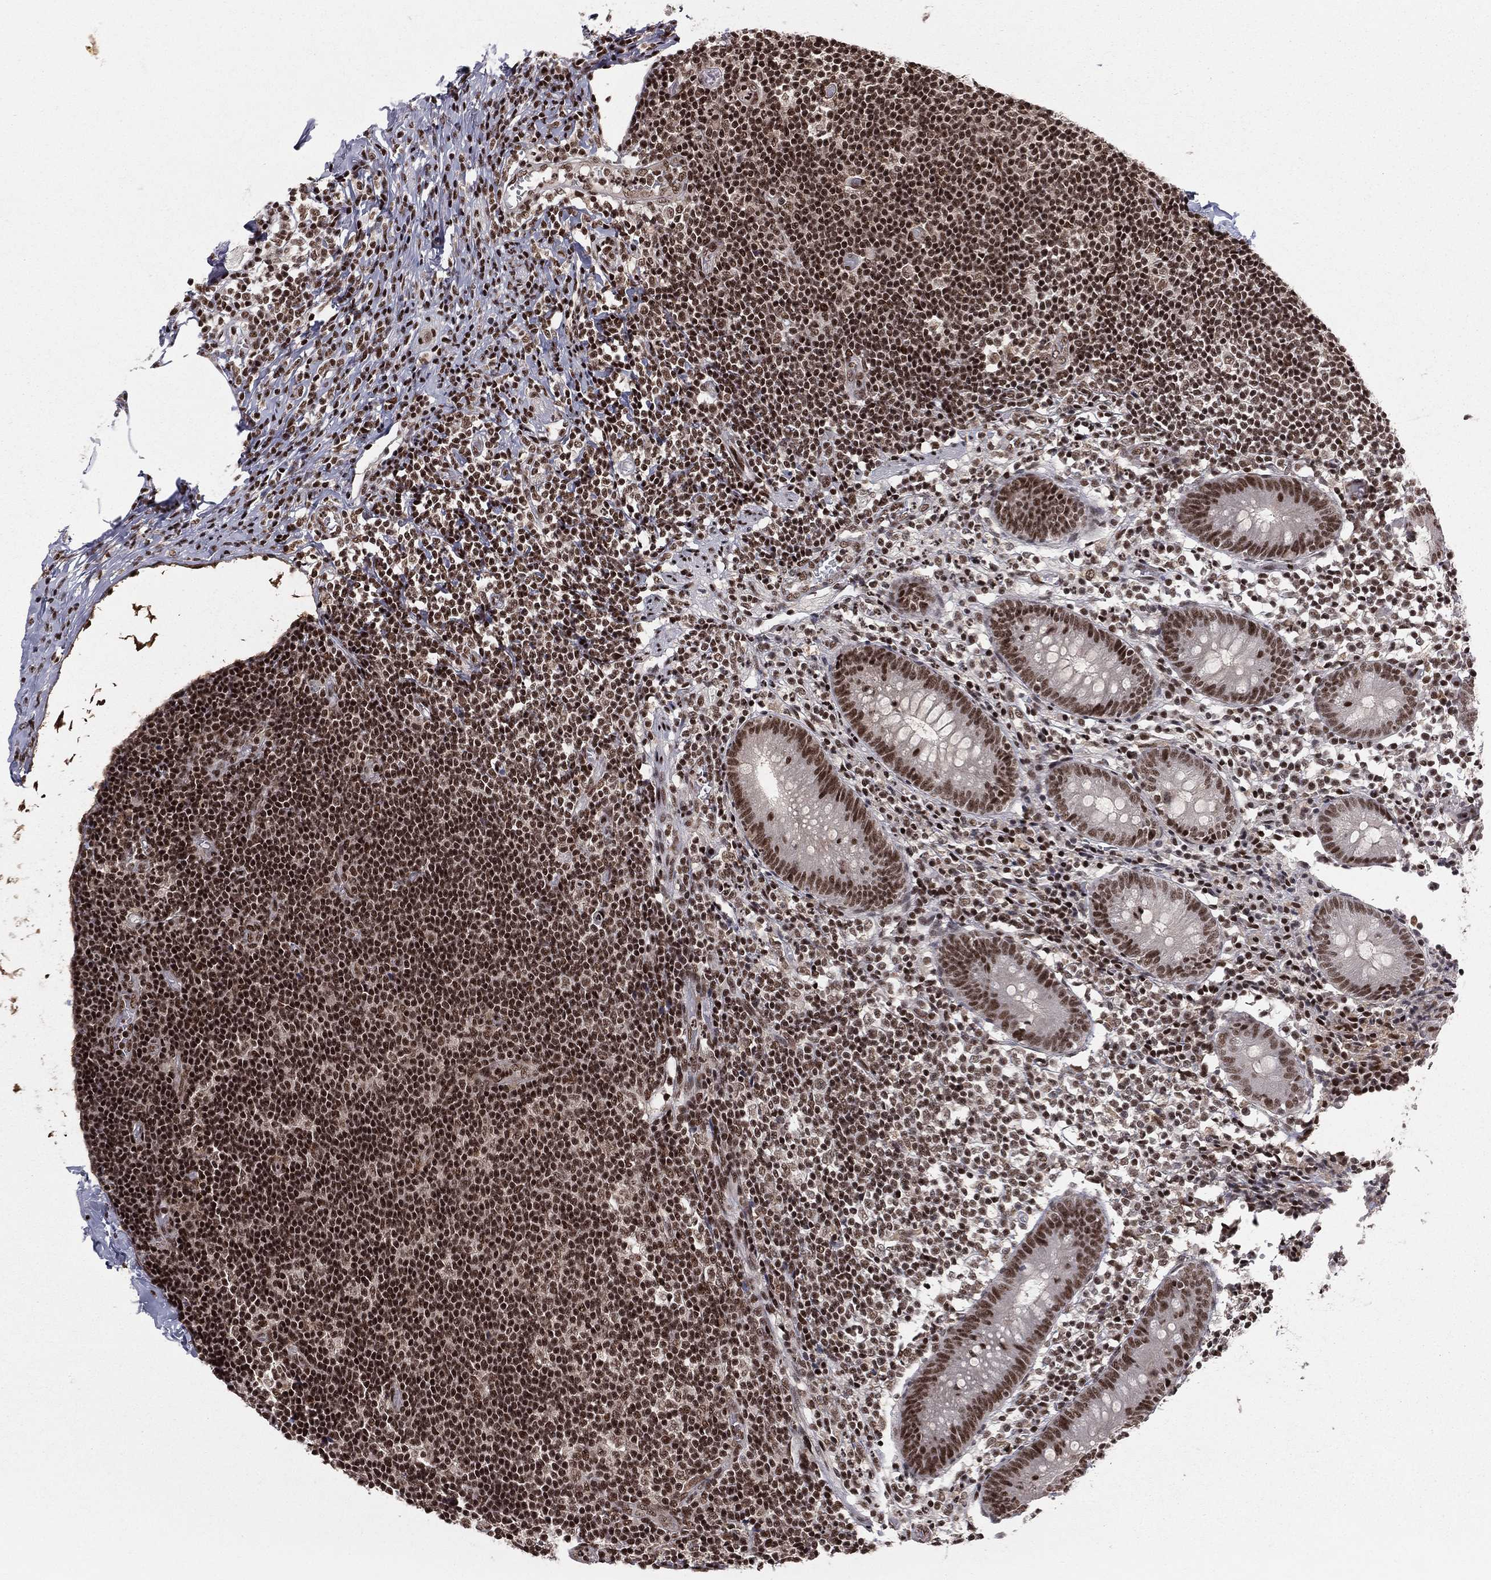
{"staining": {"intensity": "strong", "quantity": "25%-75%", "location": "nuclear"}, "tissue": "appendix", "cell_type": "Glandular cells", "image_type": "normal", "snomed": [{"axis": "morphology", "description": "Normal tissue, NOS"}, {"axis": "topography", "description": "Appendix"}], "caption": "Protein analysis of normal appendix shows strong nuclear positivity in approximately 25%-75% of glandular cells.", "gene": "NFYB", "patient": {"sex": "female", "age": 40}}